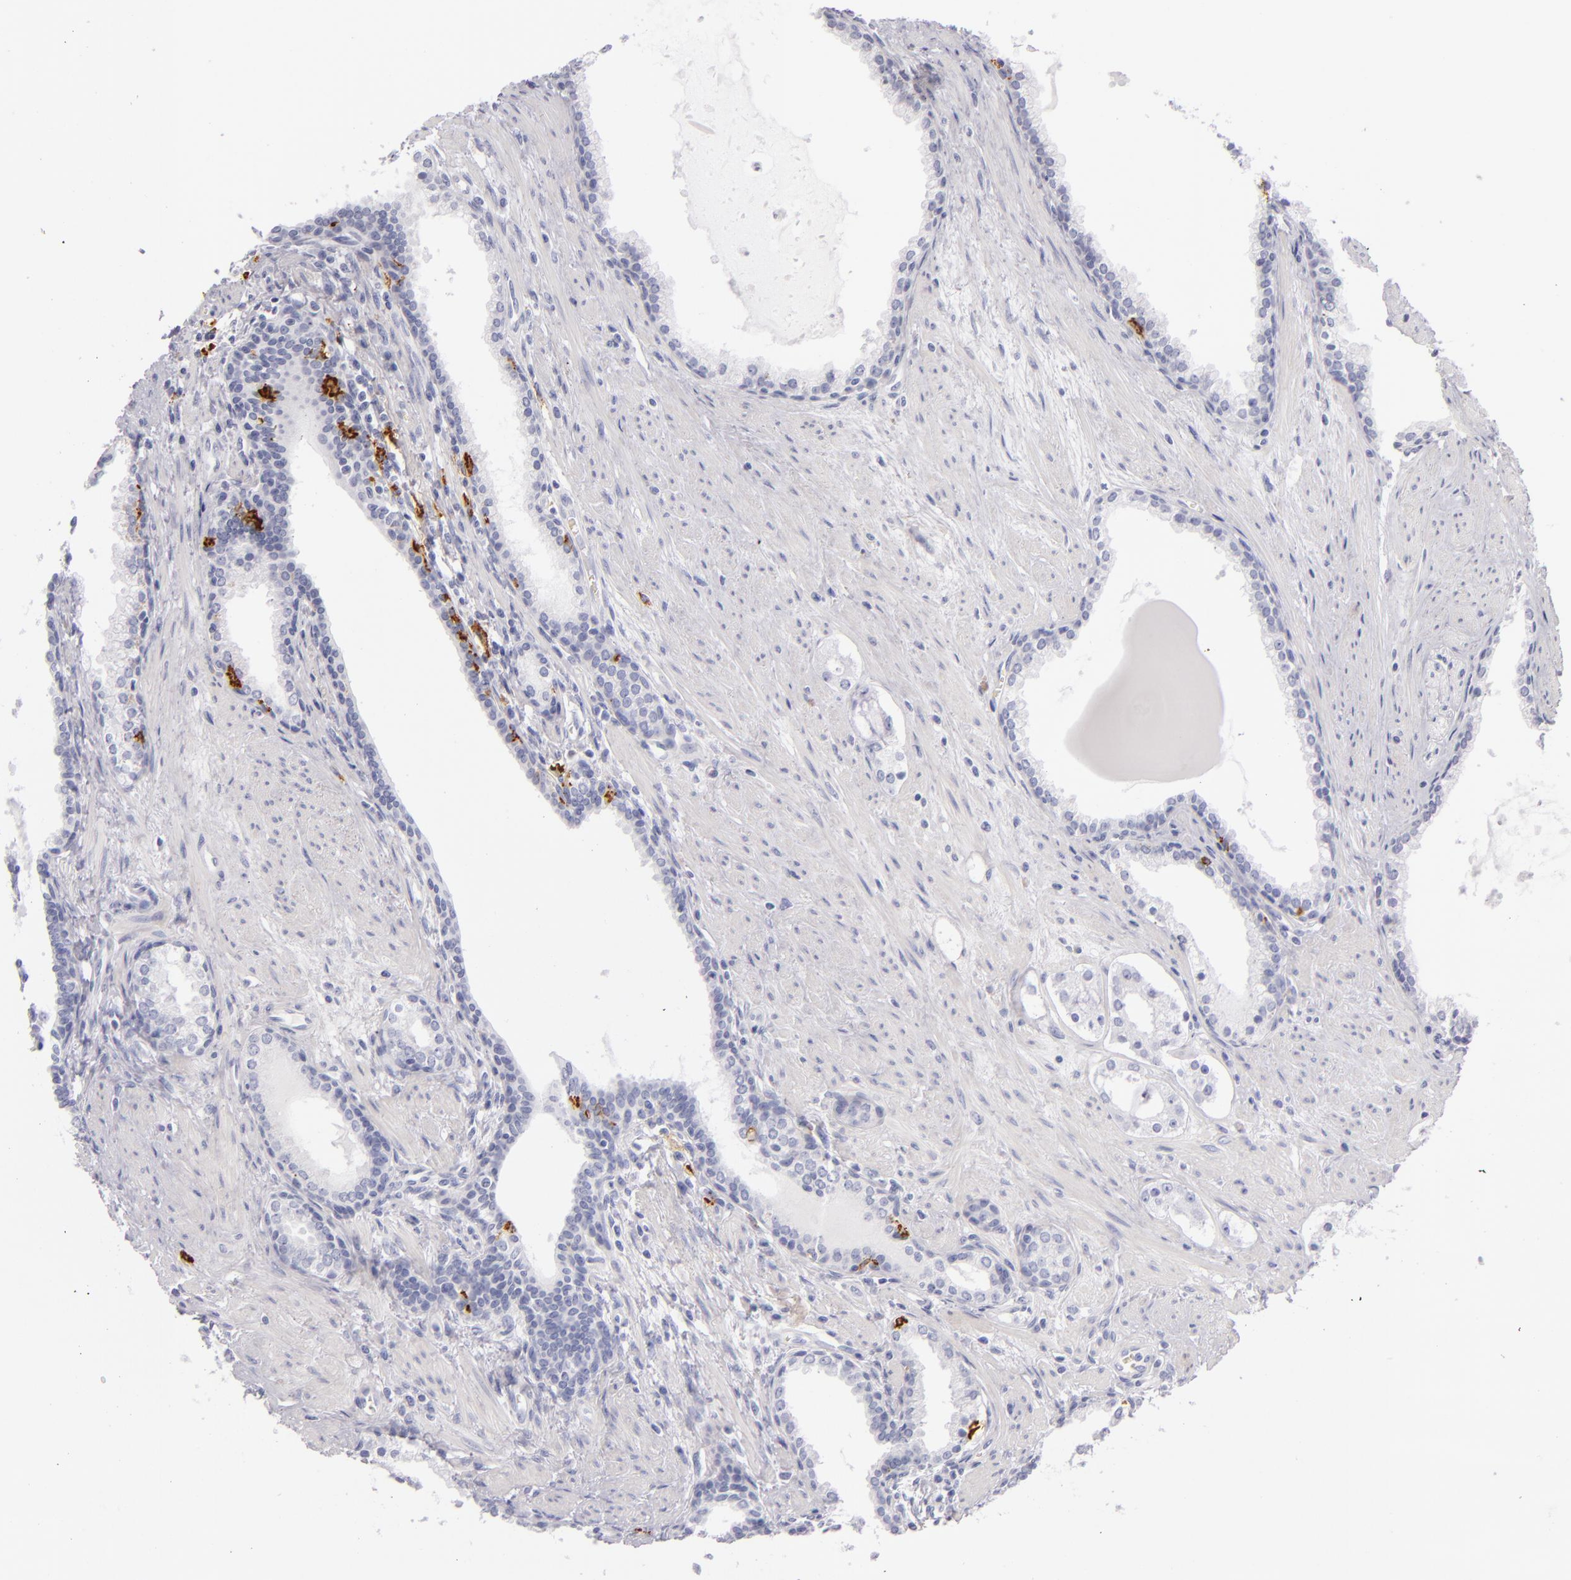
{"staining": {"intensity": "negative", "quantity": "none", "location": "none"}, "tissue": "prostate cancer", "cell_type": "Tumor cells", "image_type": "cancer", "snomed": [{"axis": "morphology", "description": "Adenocarcinoma, Medium grade"}, {"axis": "topography", "description": "Prostate"}], "caption": "IHC micrograph of human prostate adenocarcinoma (medium-grade) stained for a protein (brown), which reveals no staining in tumor cells.", "gene": "CD207", "patient": {"sex": "male", "age": 73}}